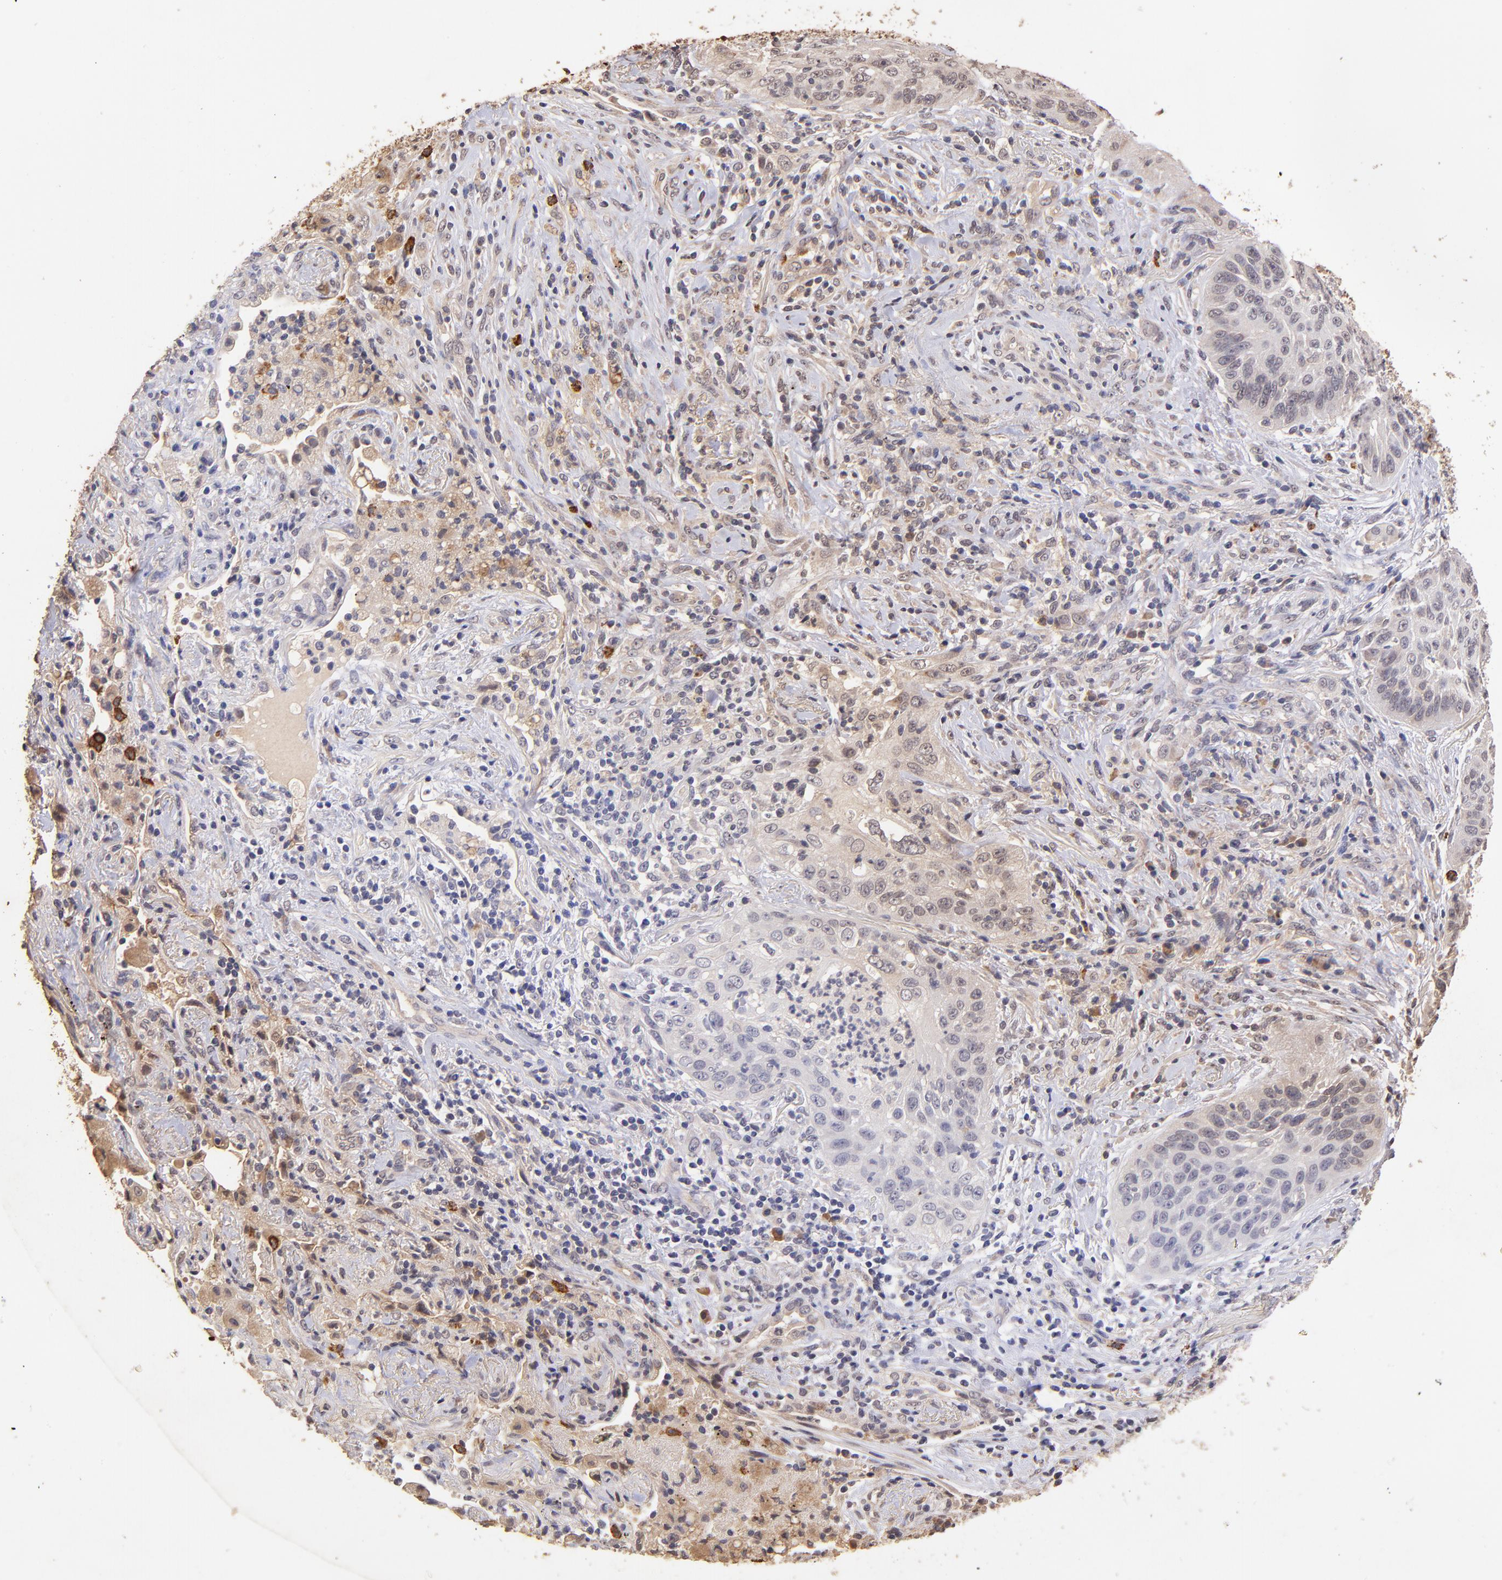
{"staining": {"intensity": "weak", "quantity": "<25%", "location": "nuclear"}, "tissue": "lung cancer", "cell_type": "Tumor cells", "image_type": "cancer", "snomed": [{"axis": "morphology", "description": "Squamous cell carcinoma, NOS"}, {"axis": "topography", "description": "Lung"}], "caption": "The histopathology image shows no staining of tumor cells in lung cancer (squamous cell carcinoma).", "gene": "RNASEL", "patient": {"sex": "female", "age": 67}}